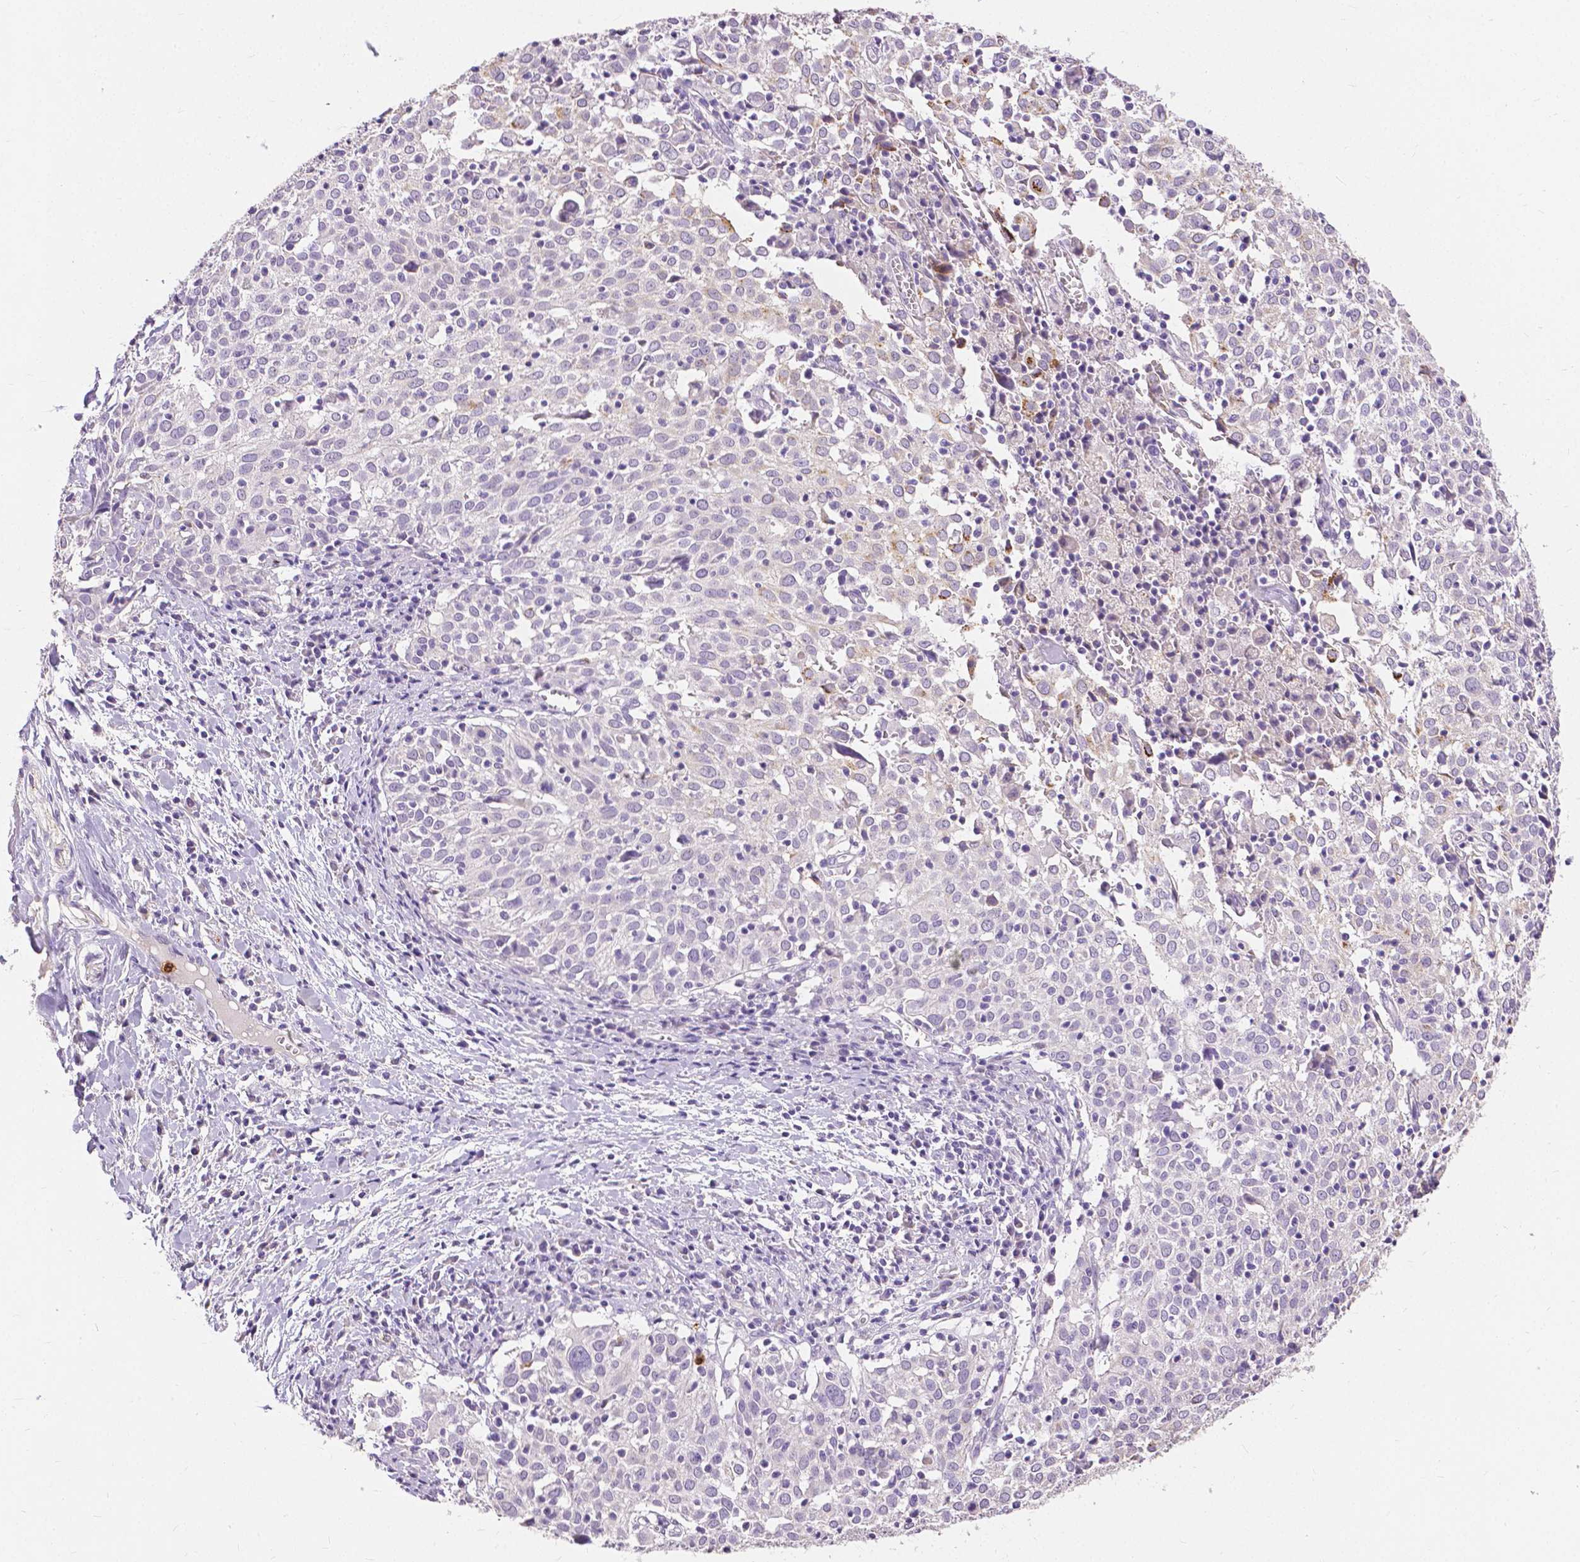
{"staining": {"intensity": "negative", "quantity": "none", "location": "none"}, "tissue": "cervical cancer", "cell_type": "Tumor cells", "image_type": "cancer", "snomed": [{"axis": "morphology", "description": "Squamous cell carcinoma, NOS"}, {"axis": "topography", "description": "Cervix"}], "caption": "Protein analysis of squamous cell carcinoma (cervical) reveals no significant staining in tumor cells.", "gene": "CXCR2", "patient": {"sex": "female", "age": 39}}